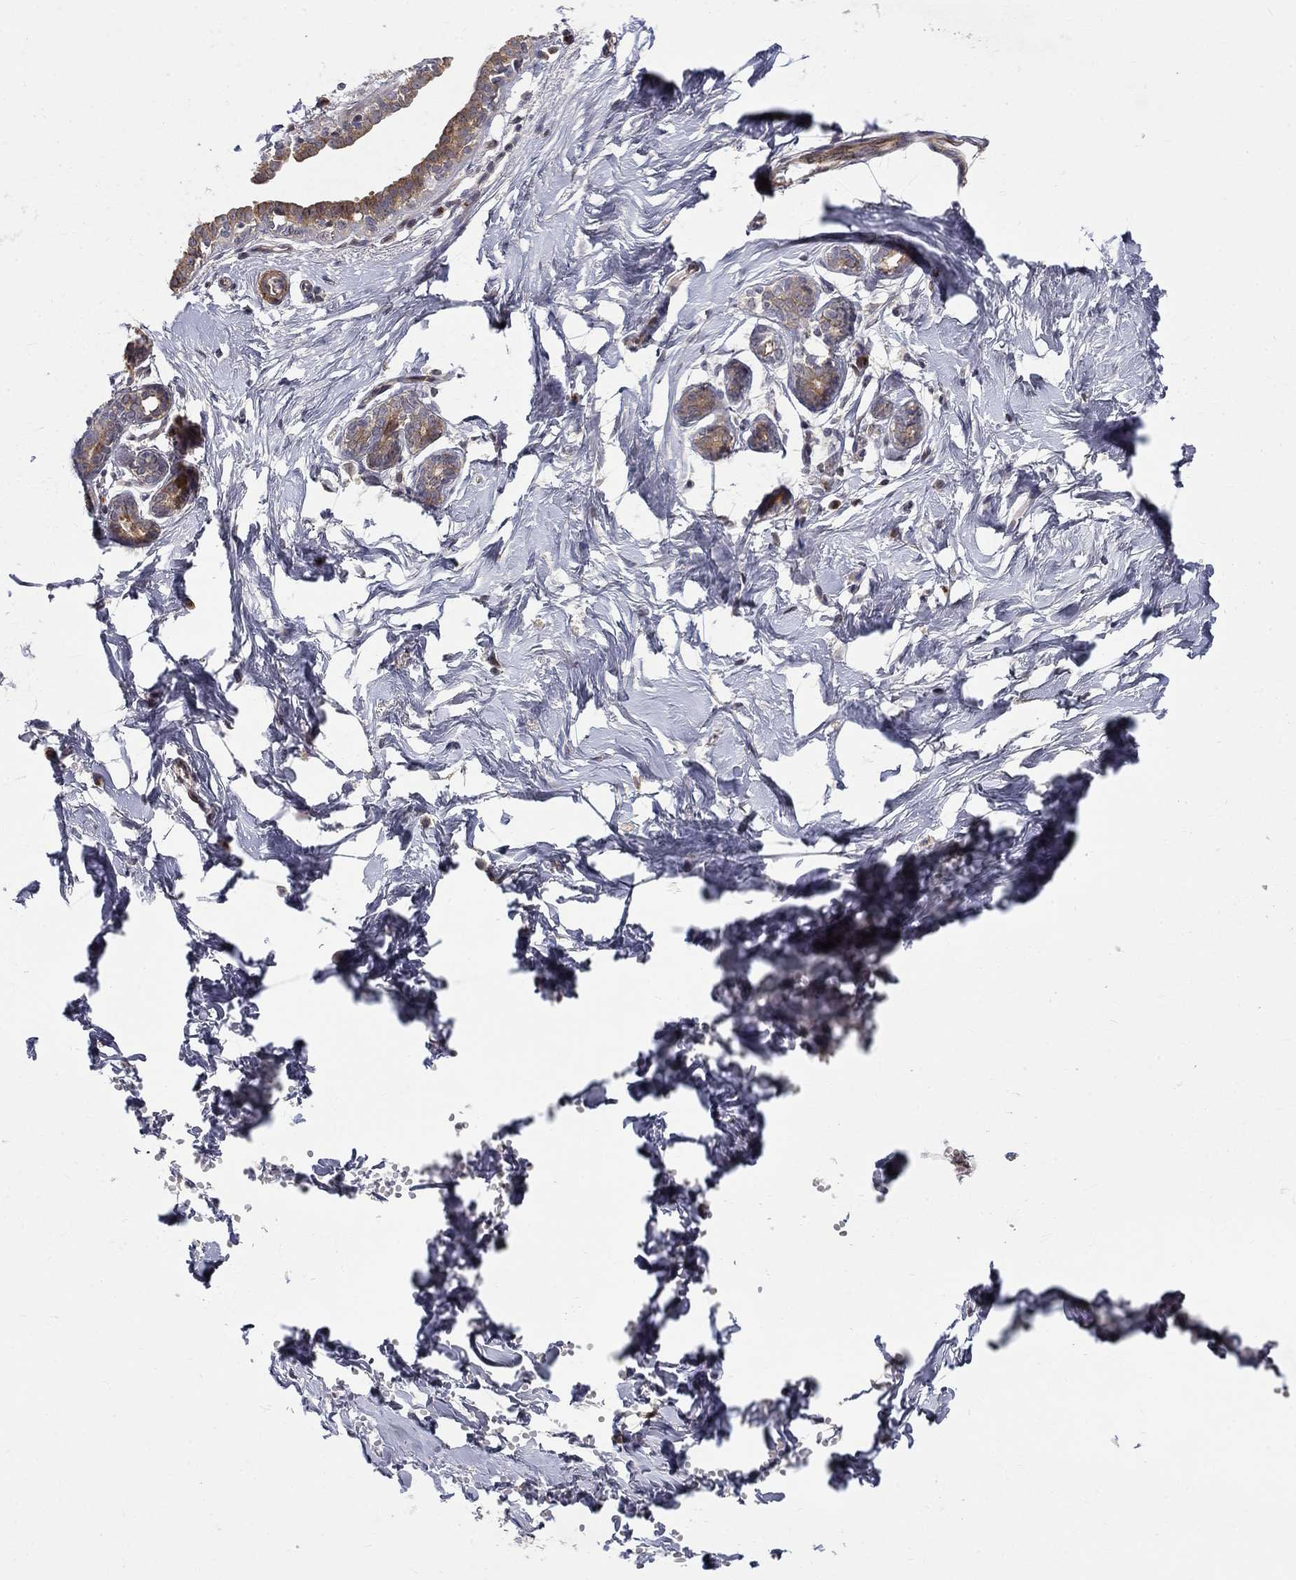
{"staining": {"intensity": "negative", "quantity": "none", "location": "none"}, "tissue": "breast", "cell_type": "Adipocytes", "image_type": "normal", "snomed": [{"axis": "morphology", "description": "Normal tissue, NOS"}, {"axis": "topography", "description": "Breast"}], "caption": "This is a histopathology image of immunohistochemistry (IHC) staining of unremarkable breast, which shows no staining in adipocytes.", "gene": "WDR19", "patient": {"sex": "female", "age": 37}}